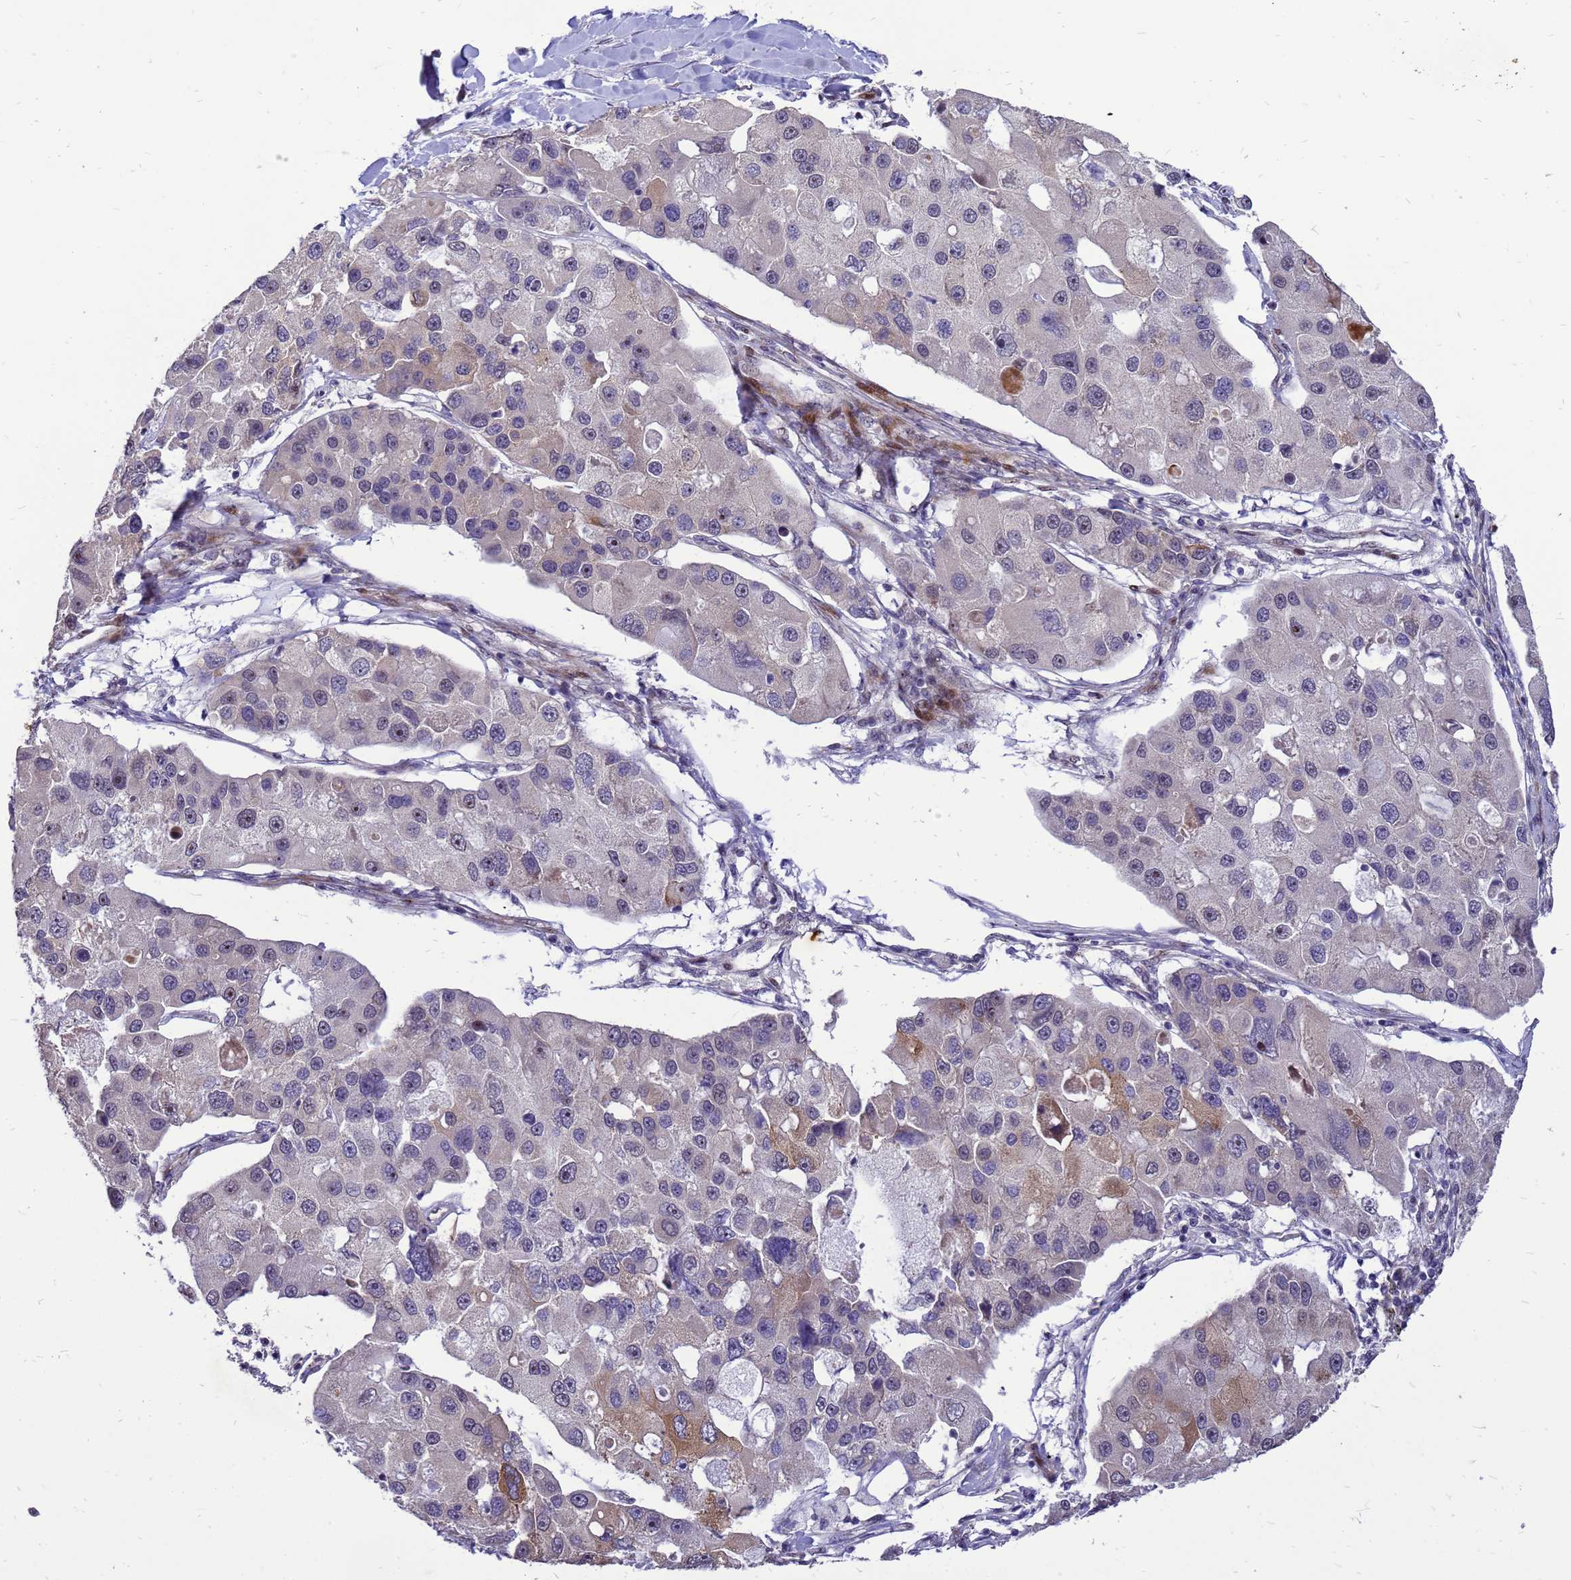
{"staining": {"intensity": "moderate", "quantity": "<25%", "location": "cytoplasmic/membranous"}, "tissue": "lung cancer", "cell_type": "Tumor cells", "image_type": "cancer", "snomed": [{"axis": "morphology", "description": "Adenocarcinoma, NOS"}, {"axis": "topography", "description": "Lung"}], "caption": "Brown immunohistochemical staining in lung cancer displays moderate cytoplasmic/membranous staining in about <25% of tumor cells.", "gene": "RSPO1", "patient": {"sex": "female", "age": 54}}